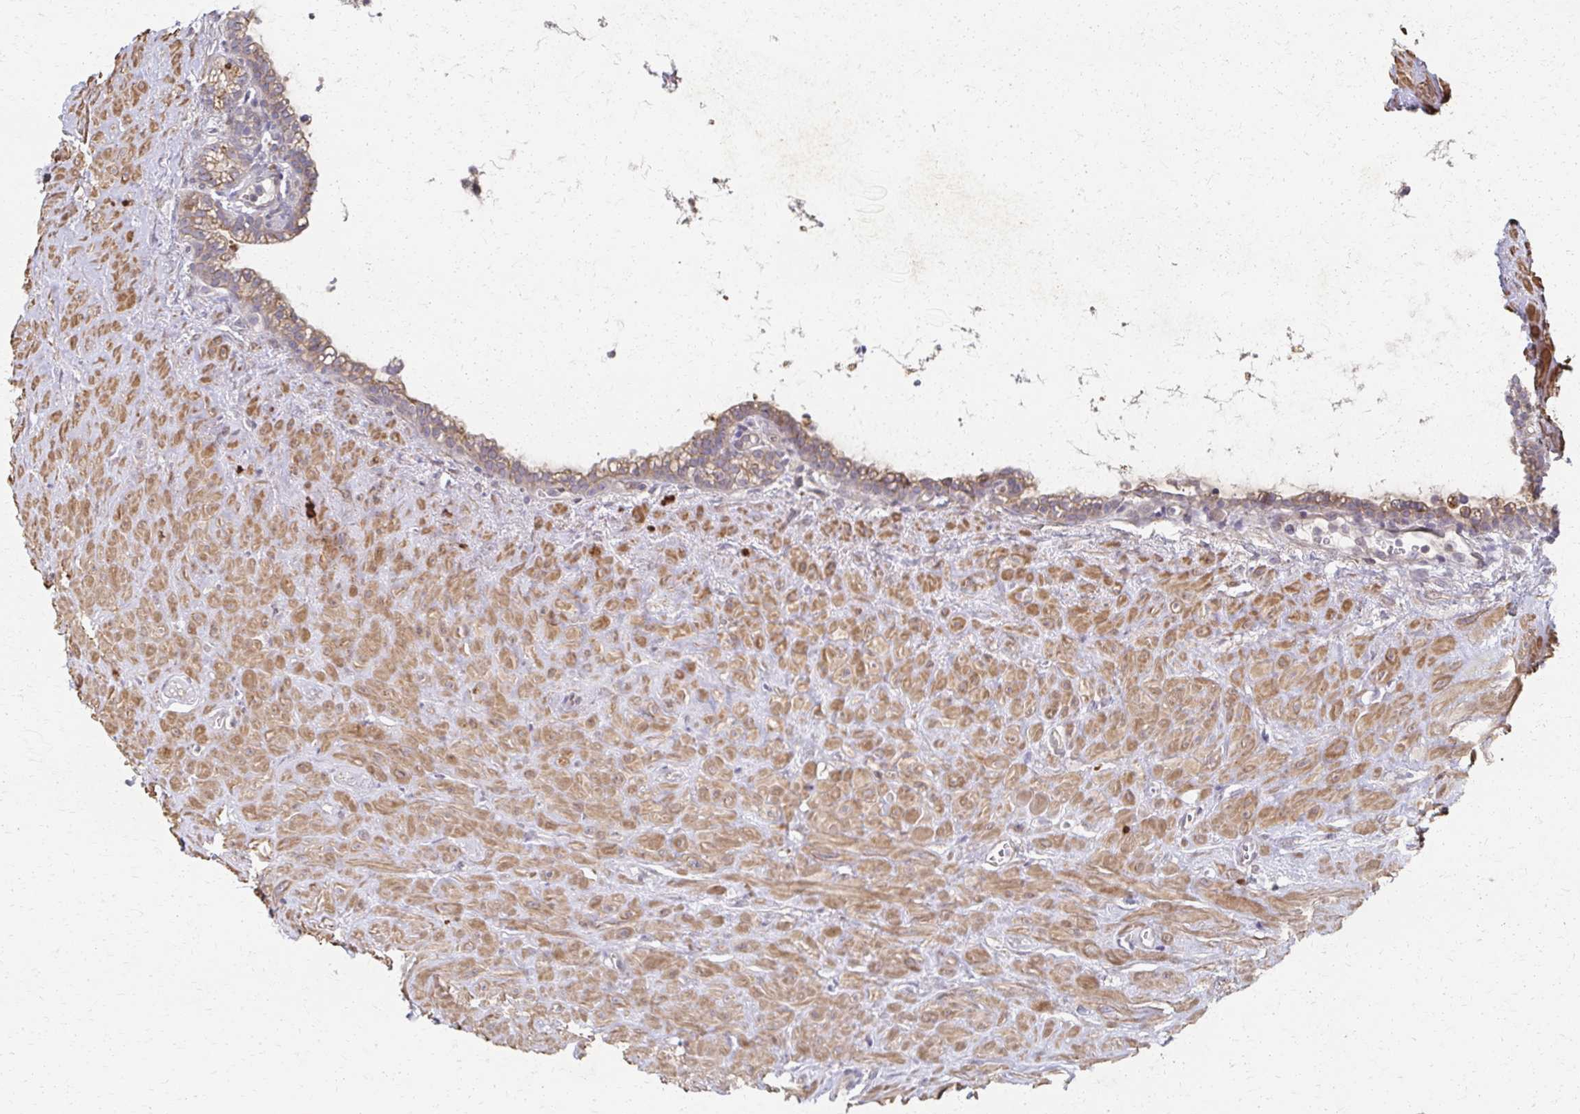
{"staining": {"intensity": "weak", "quantity": "25%-75%", "location": "cytoplasmic/membranous"}, "tissue": "seminal vesicle", "cell_type": "Glandular cells", "image_type": "normal", "snomed": [{"axis": "morphology", "description": "Normal tissue, NOS"}, {"axis": "topography", "description": "Seminal veicle"}], "caption": "Protein expression analysis of normal human seminal vesicle reveals weak cytoplasmic/membranous staining in approximately 25%-75% of glandular cells. Nuclei are stained in blue.", "gene": "EOLA1", "patient": {"sex": "male", "age": 76}}